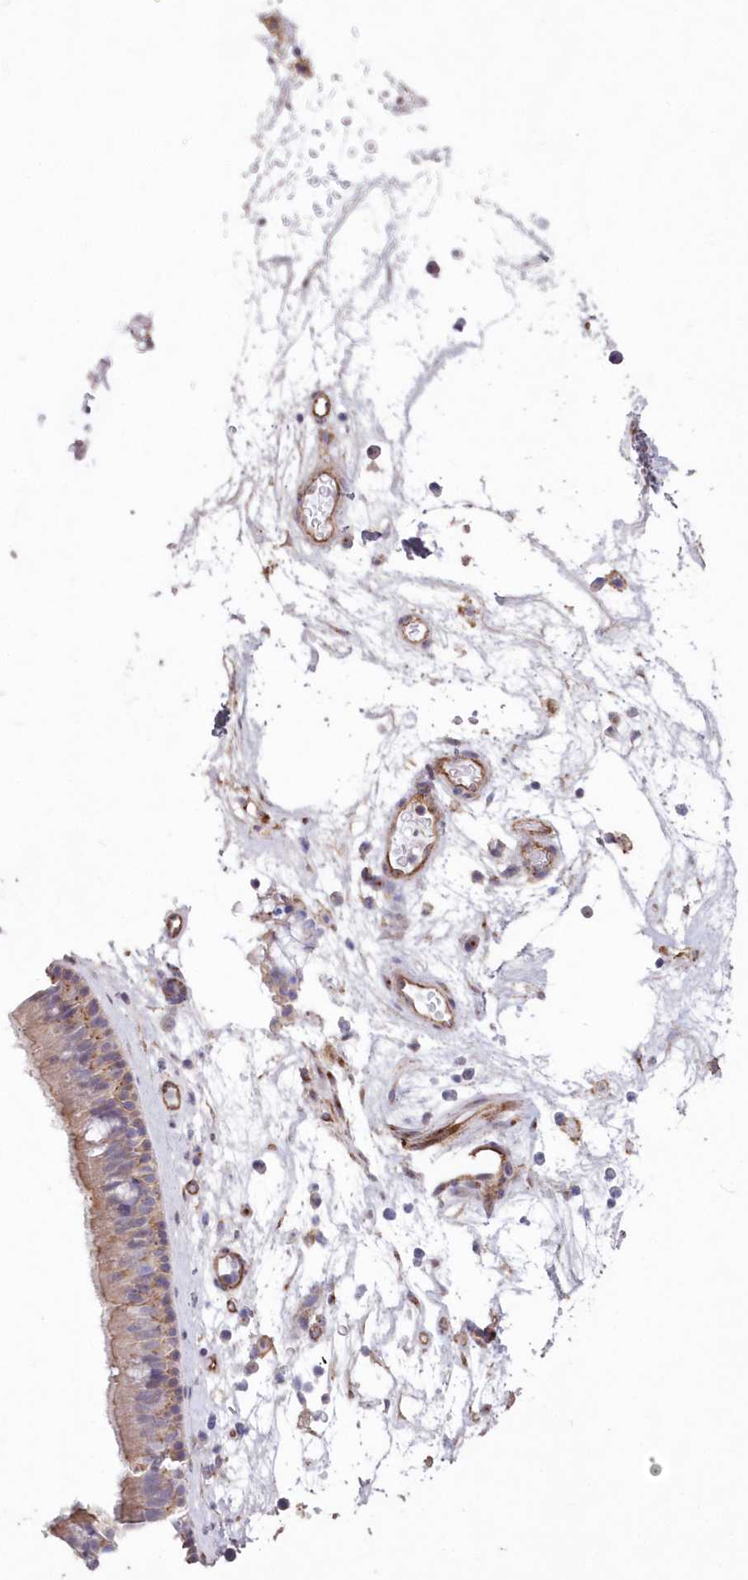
{"staining": {"intensity": "moderate", "quantity": "25%-75%", "location": "cytoplasmic/membranous"}, "tissue": "nasopharynx", "cell_type": "Respiratory epithelial cells", "image_type": "normal", "snomed": [{"axis": "morphology", "description": "Normal tissue, NOS"}, {"axis": "morphology", "description": "Inflammation, NOS"}, {"axis": "morphology", "description": "Malignant melanoma, Metastatic site"}, {"axis": "topography", "description": "Nasopharynx"}], "caption": "A photomicrograph showing moderate cytoplasmic/membranous positivity in approximately 25%-75% of respiratory epithelial cells in unremarkable nasopharynx, as visualized by brown immunohistochemical staining.", "gene": "RAB11FIP5", "patient": {"sex": "male", "age": 70}}